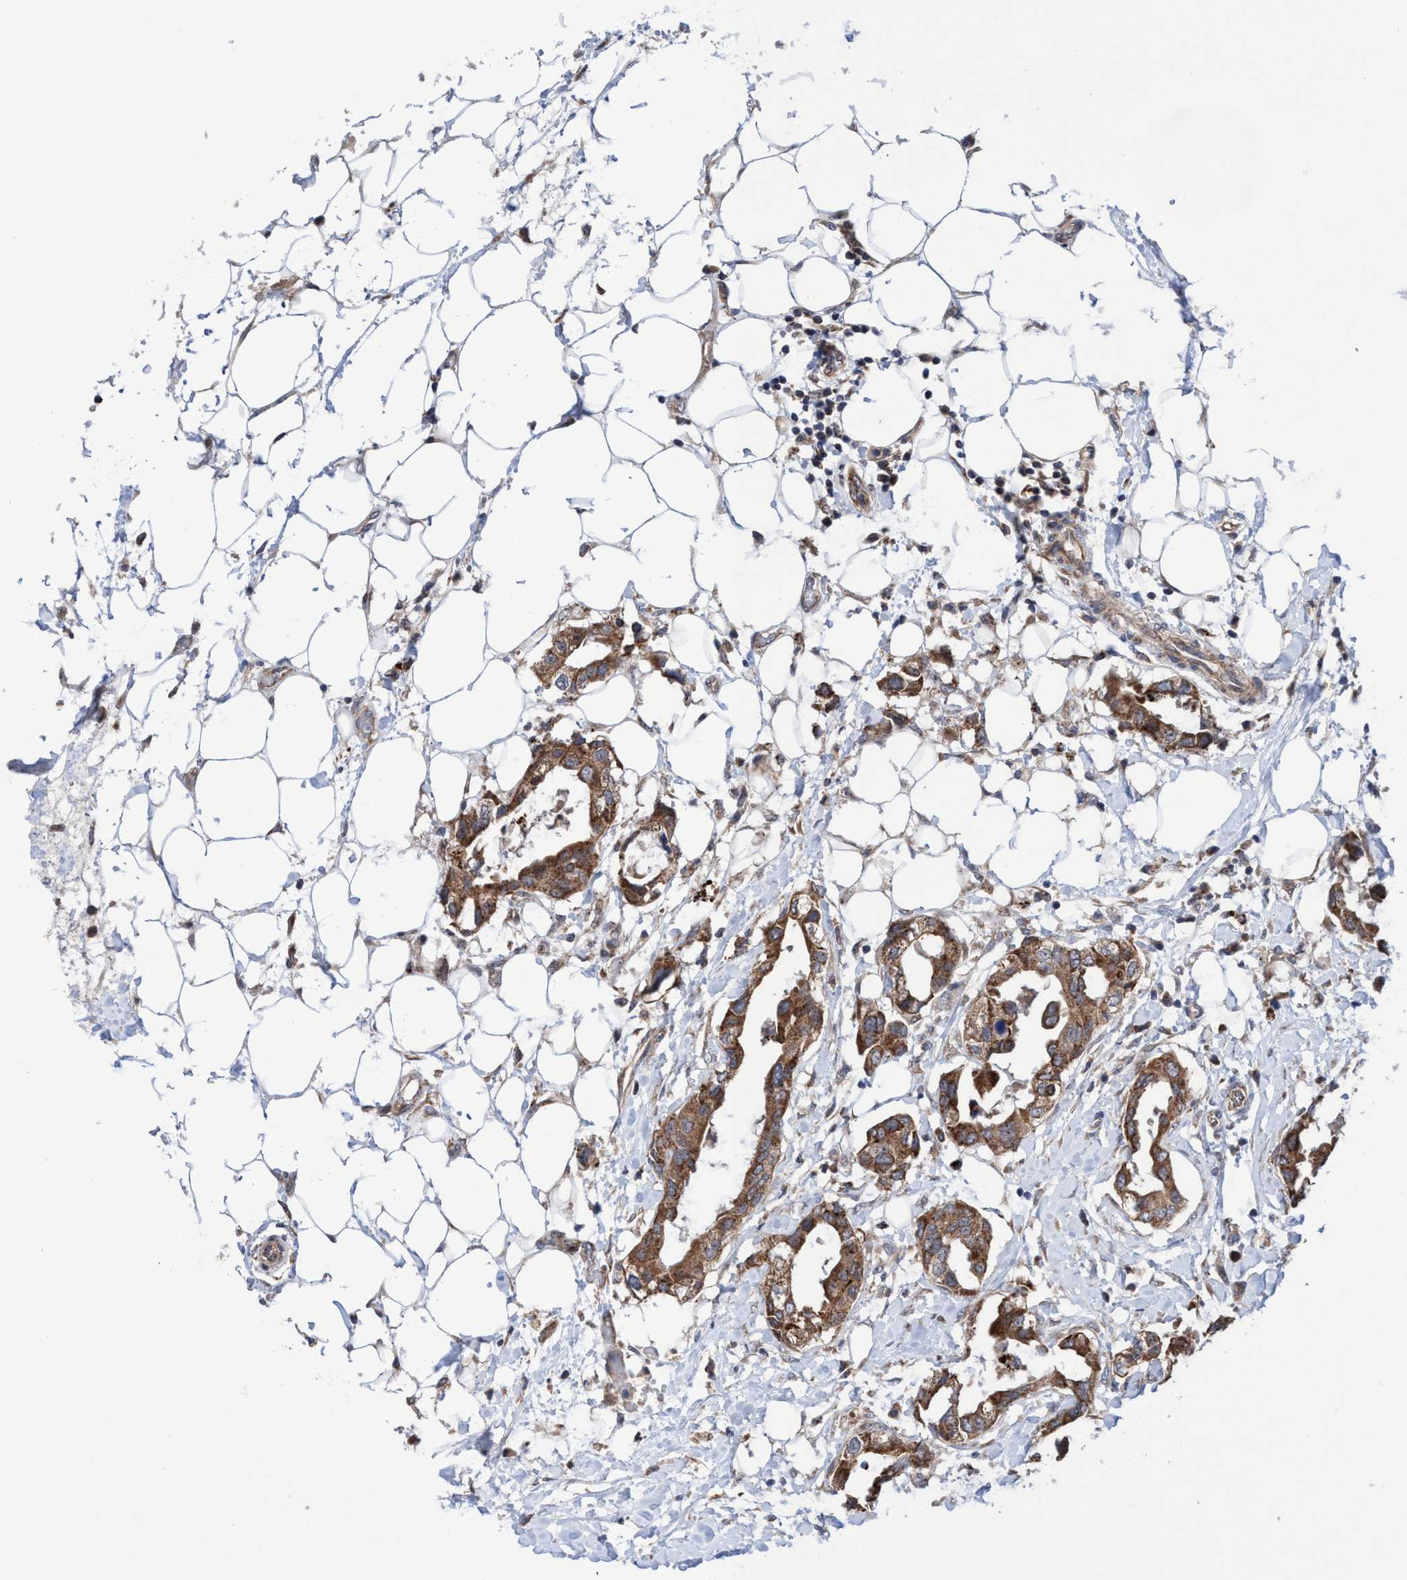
{"staining": {"intensity": "strong", "quantity": ">75%", "location": "cytoplasmic/membranous"}, "tissue": "breast cancer", "cell_type": "Tumor cells", "image_type": "cancer", "snomed": [{"axis": "morphology", "description": "Duct carcinoma"}, {"axis": "topography", "description": "Breast"}], "caption": "Protein analysis of breast intraductal carcinoma tissue exhibits strong cytoplasmic/membranous expression in approximately >75% of tumor cells.", "gene": "P2RY14", "patient": {"sex": "female", "age": 40}}